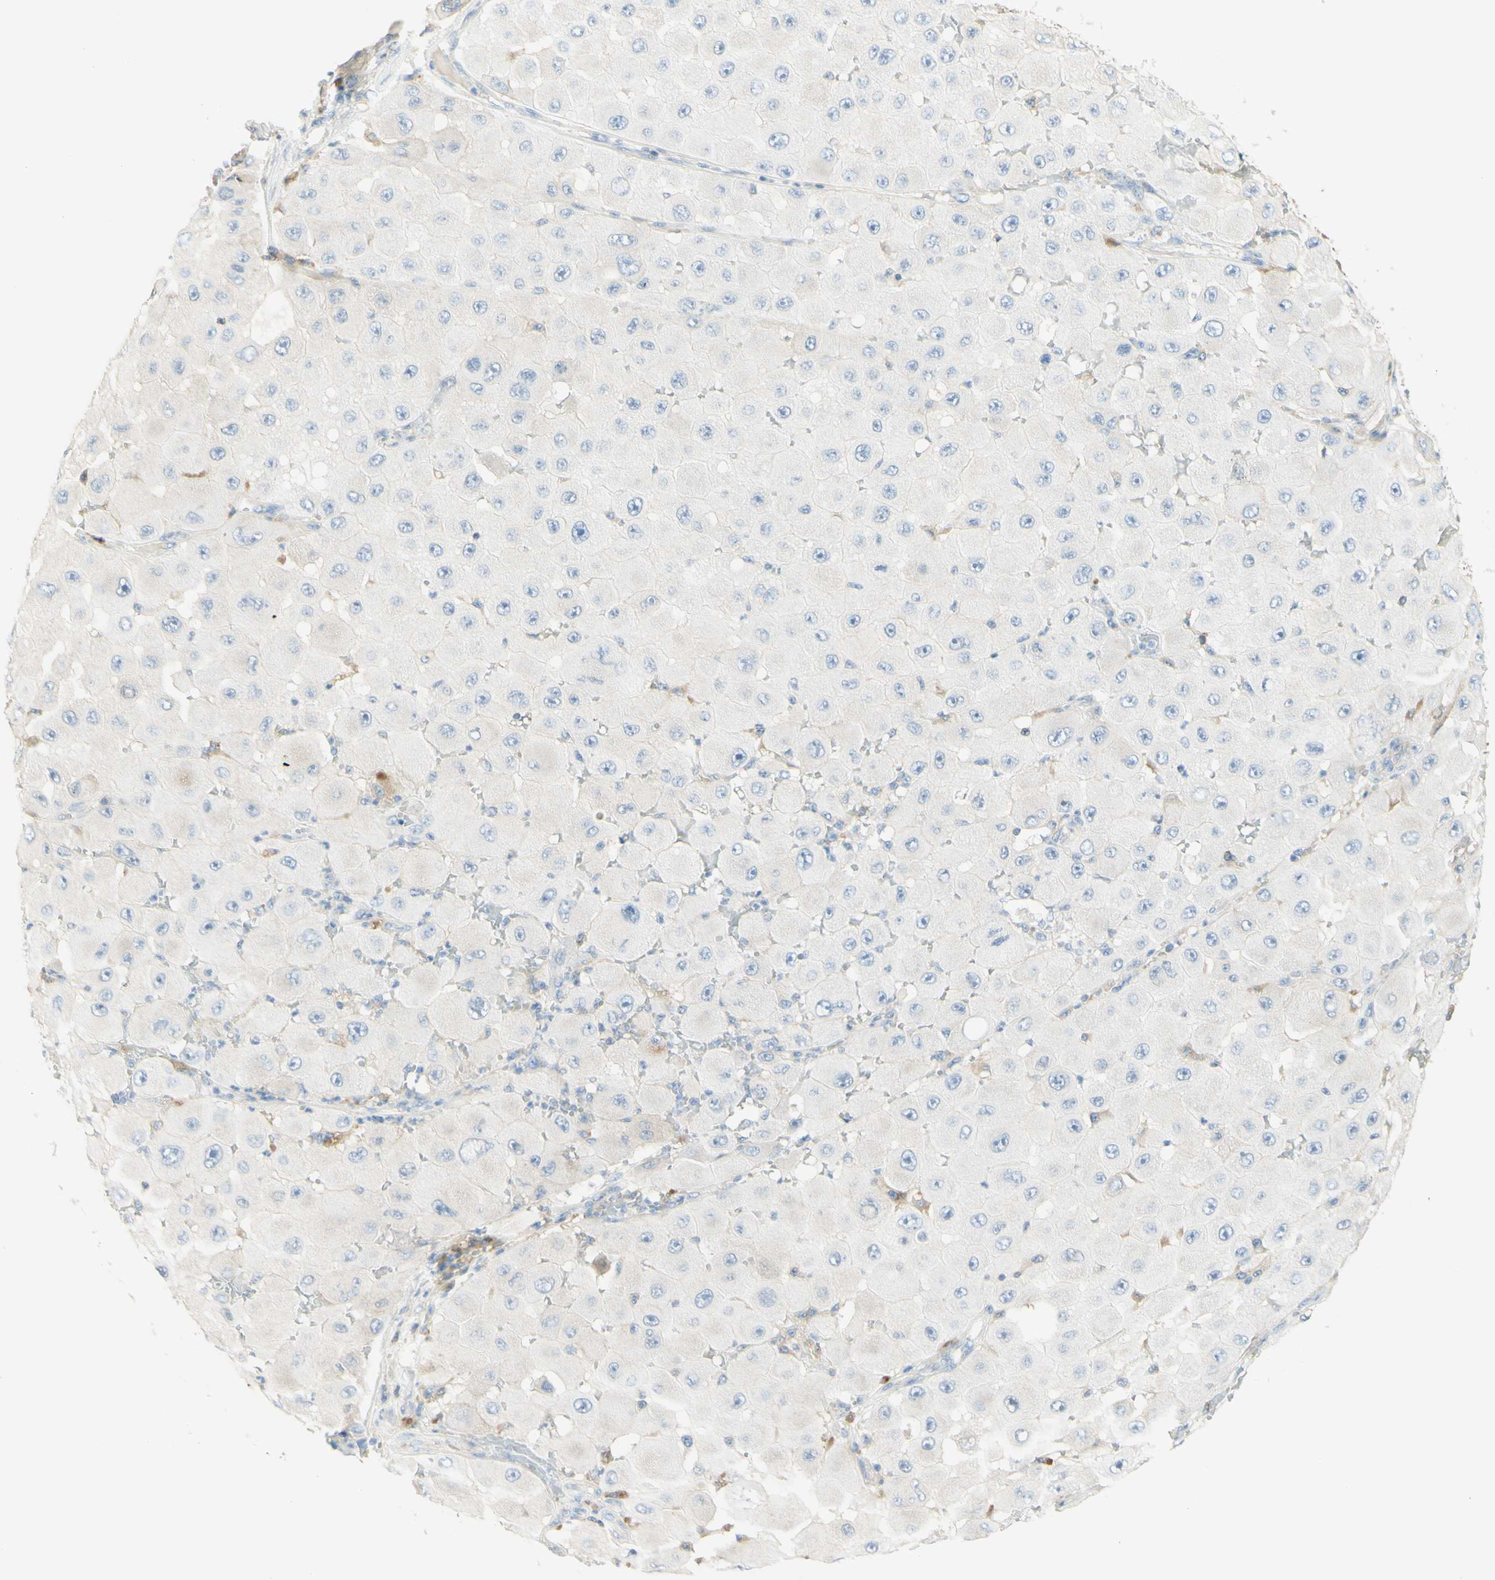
{"staining": {"intensity": "negative", "quantity": "none", "location": "none"}, "tissue": "melanoma", "cell_type": "Tumor cells", "image_type": "cancer", "snomed": [{"axis": "morphology", "description": "Malignant melanoma, NOS"}, {"axis": "topography", "description": "Skin"}], "caption": "IHC of human malignant melanoma reveals no positivity in tumor cells.", "gene": "MTM1", "patient": {"sex": "female", "age": 81}}